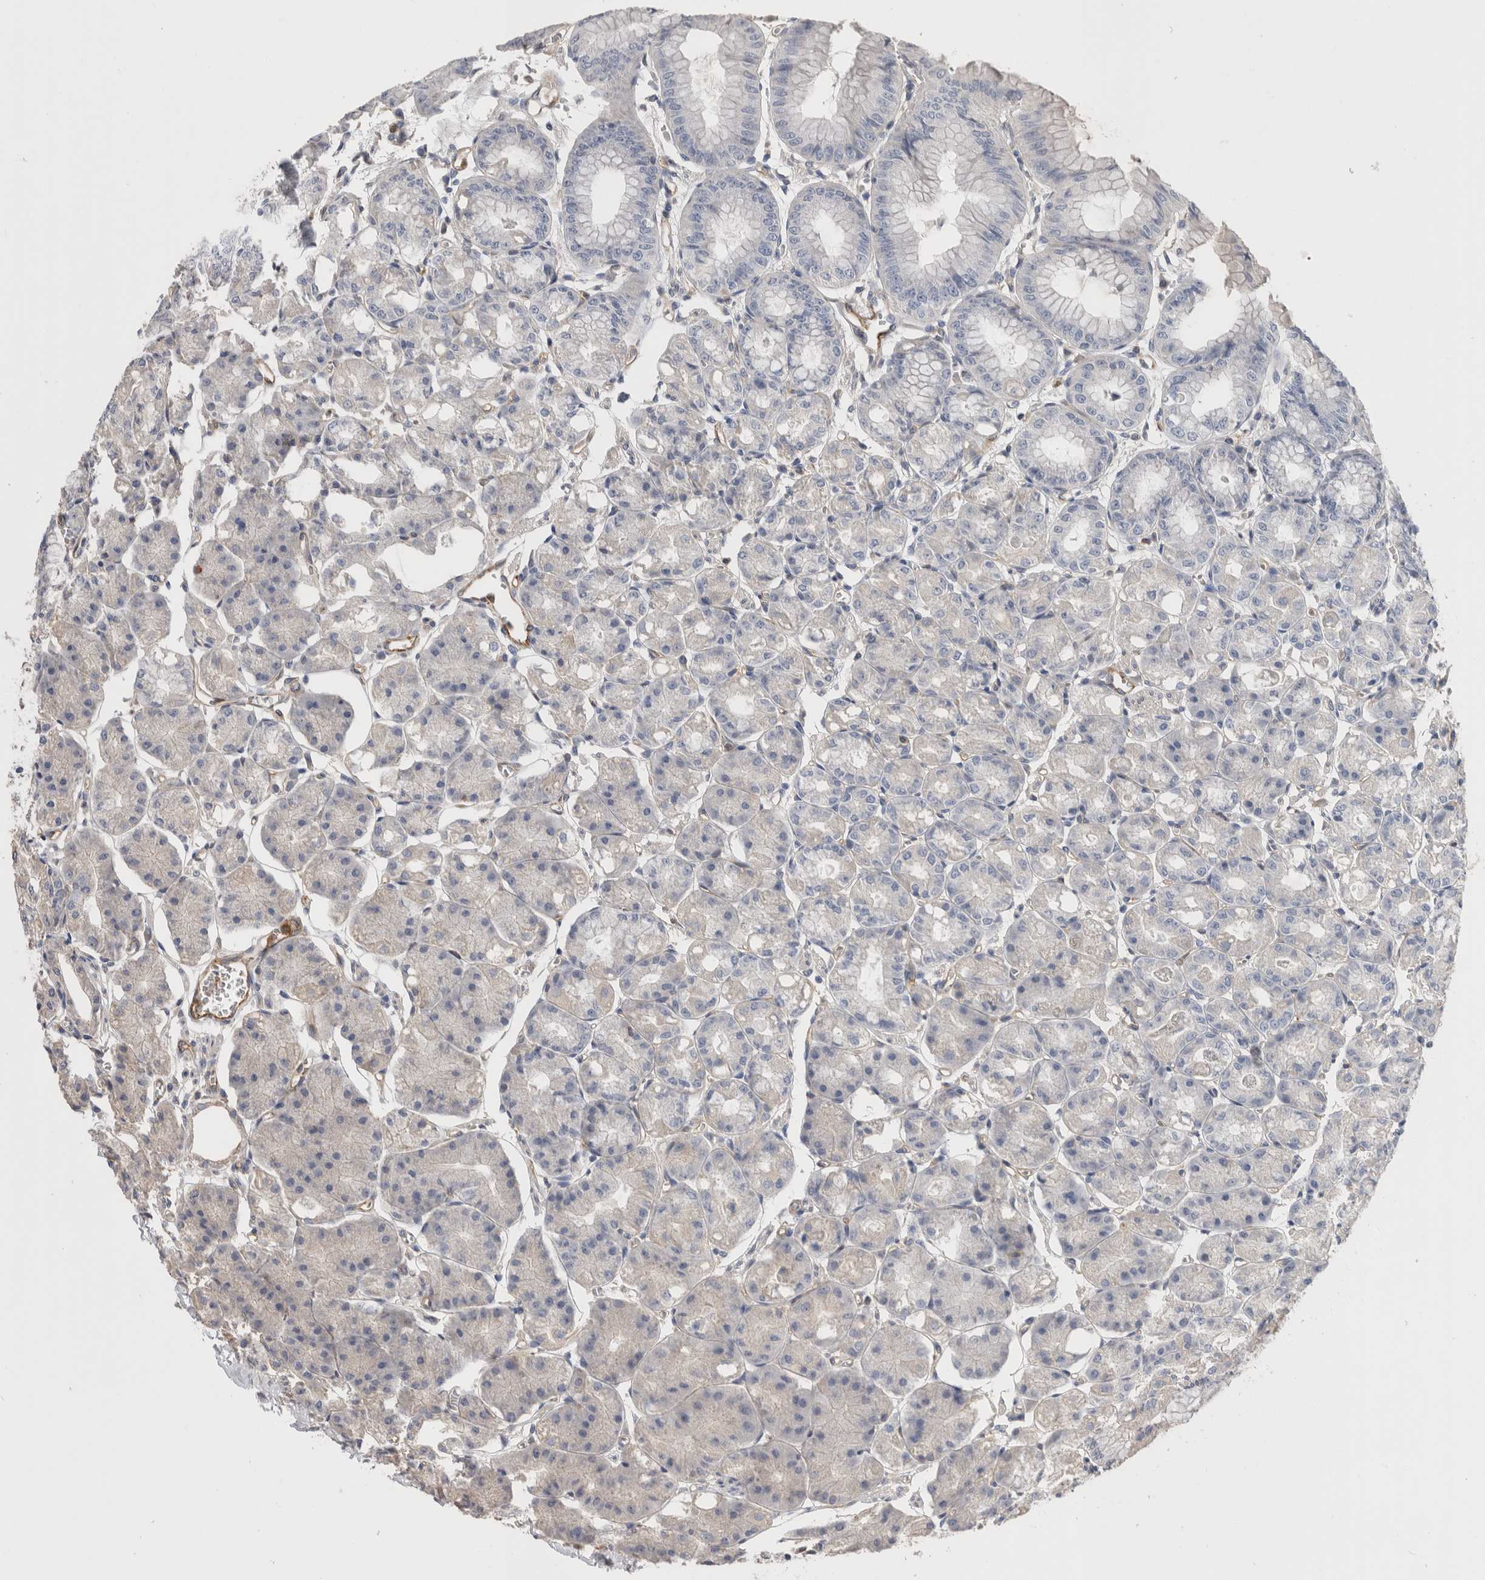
{"staining": {"intensity": "negative", "quantity": "none", "location": "none"}, "tissue": "stomach", "cell_type": "Glandular cells", "image_type": "normal", "snomed": [{"axis": "morphology", "description": "Normal tissue, NOS"}, {"axis": "topography", "description": "Stomach, lower"}], "caption": "This is an immunohistochemistry (IHC) micrograph of benign stomach. There is no expression in glandular cells.", "gene": "BNIP2", "patient": {"sex": "male", "age": 71}}